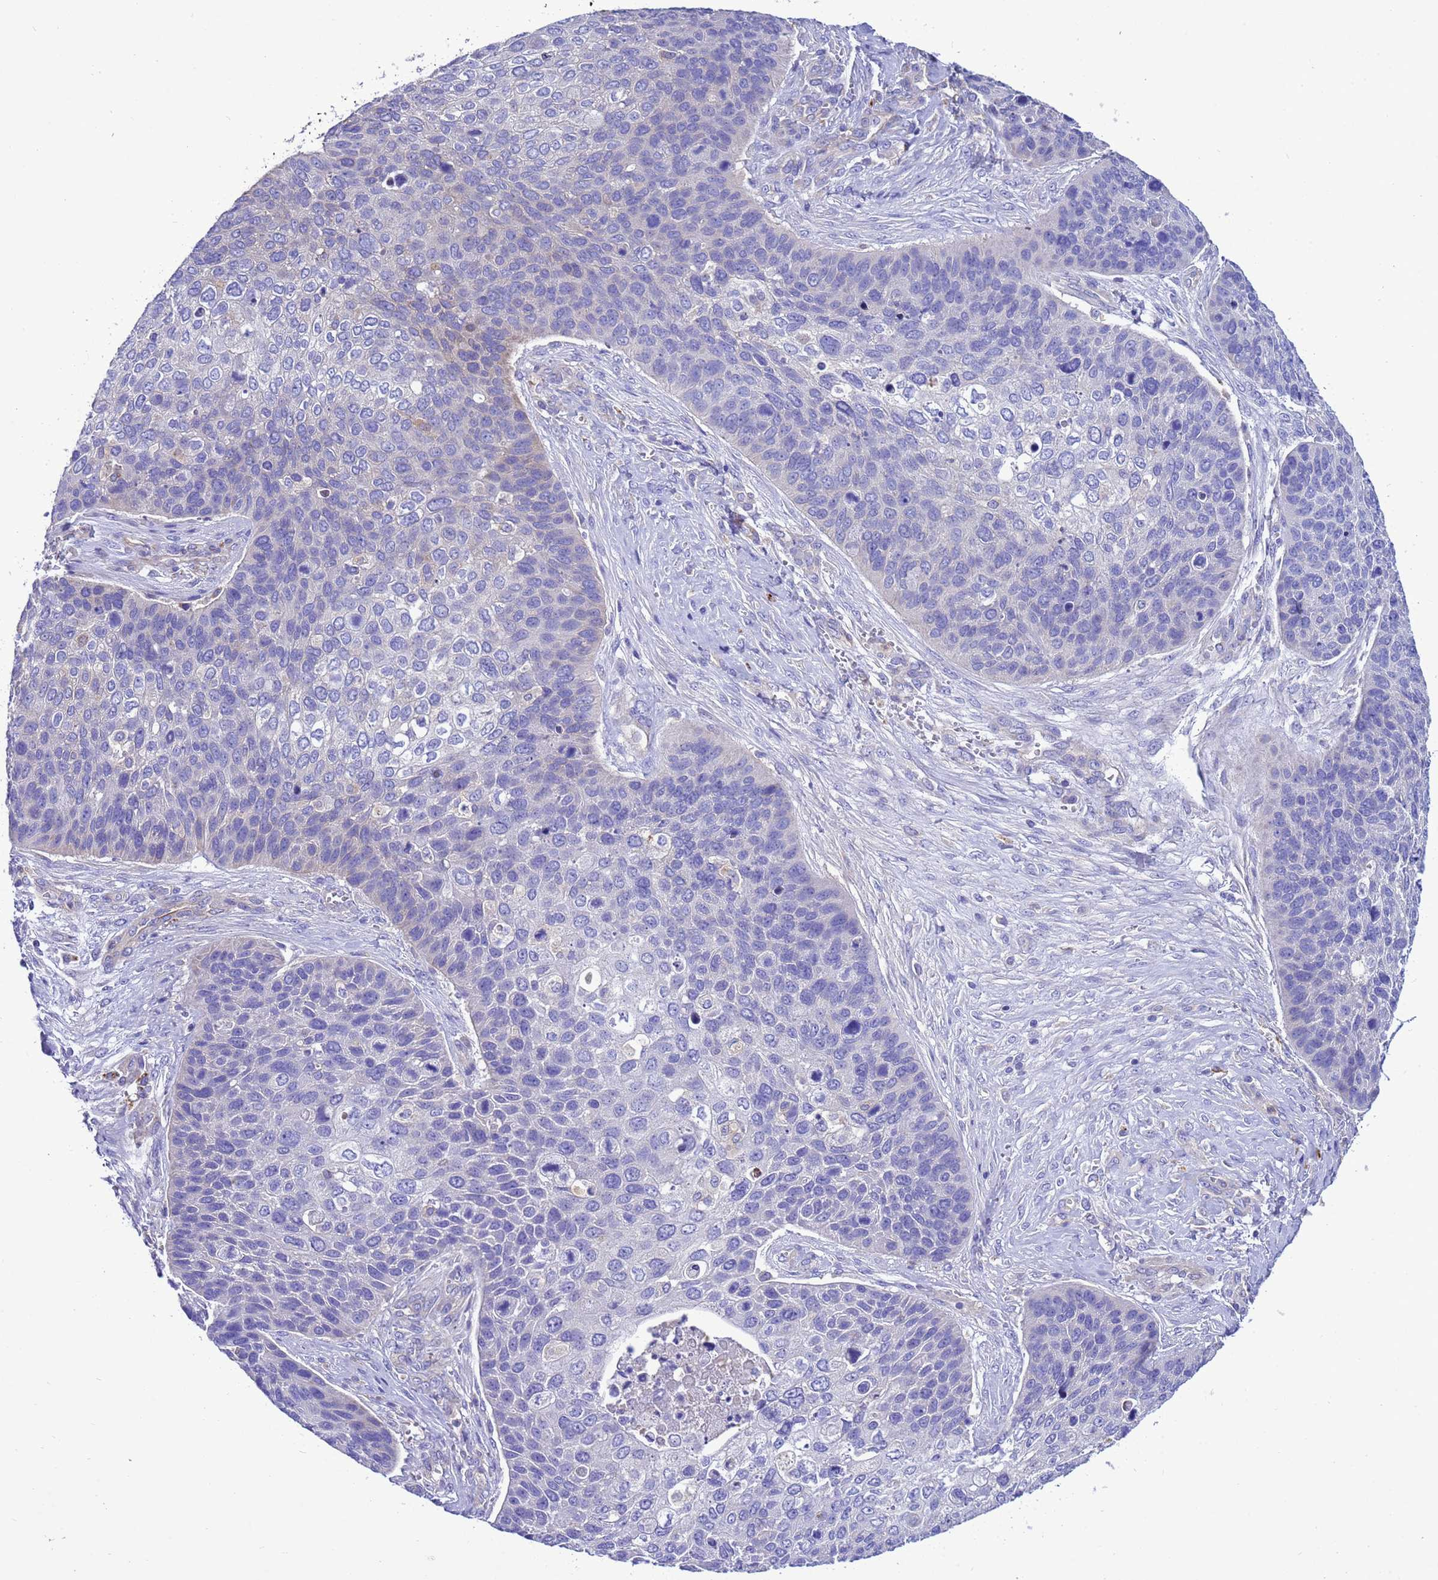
{"staining": {"intensity": "negative", "quantity": "none", "location": "none"}, "tissue": "skin cancer", "cell_type": "Tumor cells", "image_type": "cancer", "snomed": [{"axis": "morphology", "description": "Basal cell carcinoma"}, {"axis": "topography", "description": "Skin"}], "caption": "Basal cell carcinoma (skin) was stained to show a protein in brown. There is no significant staining in tumor cells.", "gene": "KICS2", "patient": {"sex": "female", "age": 74}}